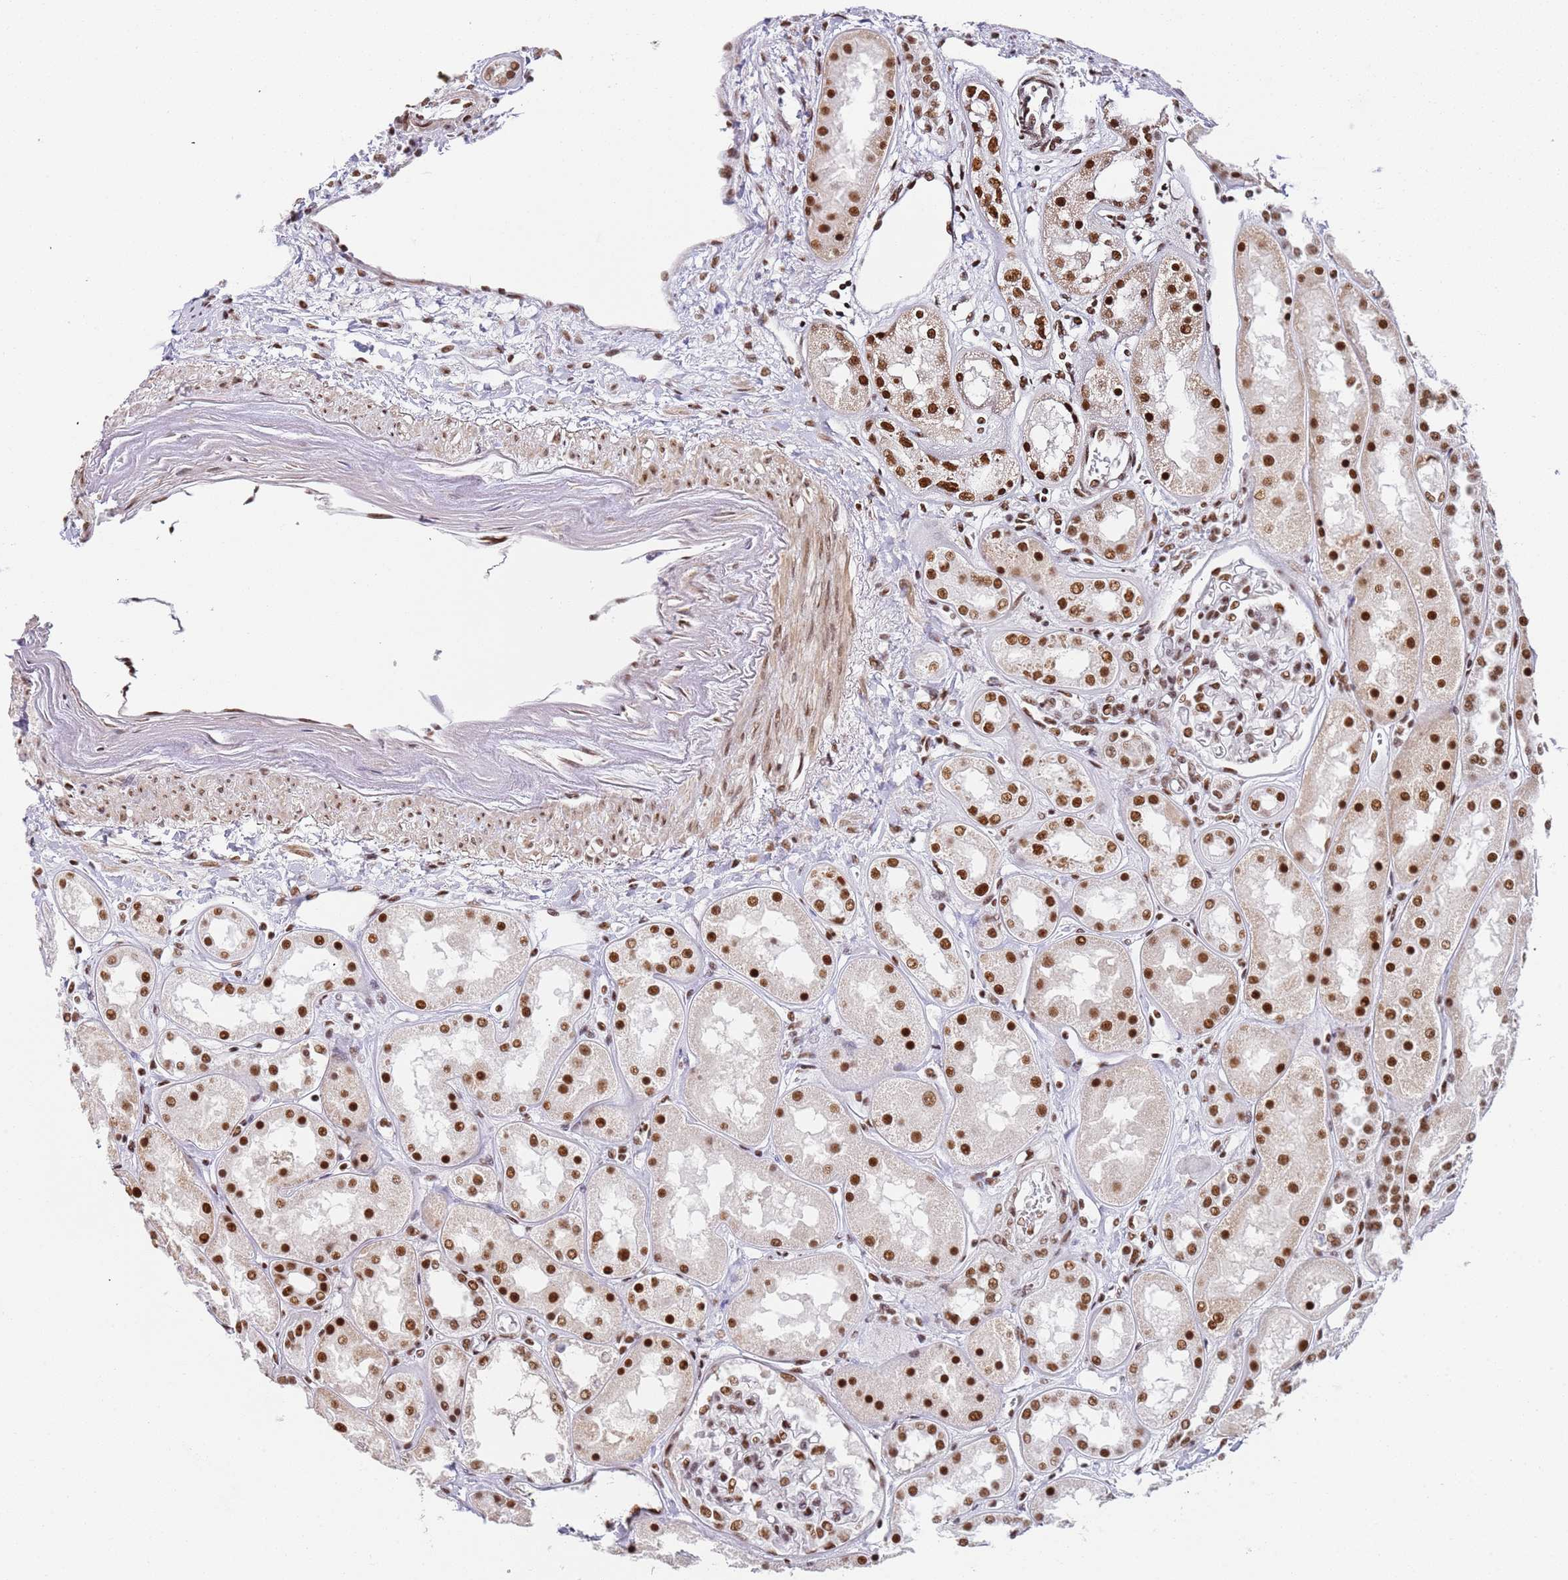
{"staining": {"intensity": "moderate", "quantity": "25%-75%", "location": "nuclear"}, "tissue": "kidney", "cell_type": "Cells in glomeruli", "image_type": "normal", "snomed": [{"axis": "morphology", "description": "Normal tissue, NOS"}, {"axis": "topography", "description": "Kidney"}], "caption": "IHC photomicrograph of unremarkable kidney stained for a protein (brown), which reveals medium levels of moderate nuclear staining in approximately 25%-75% of cells in glomeruli.", "gene": "AKAP8L", "patient": {"sex": "male", "age": 70}}